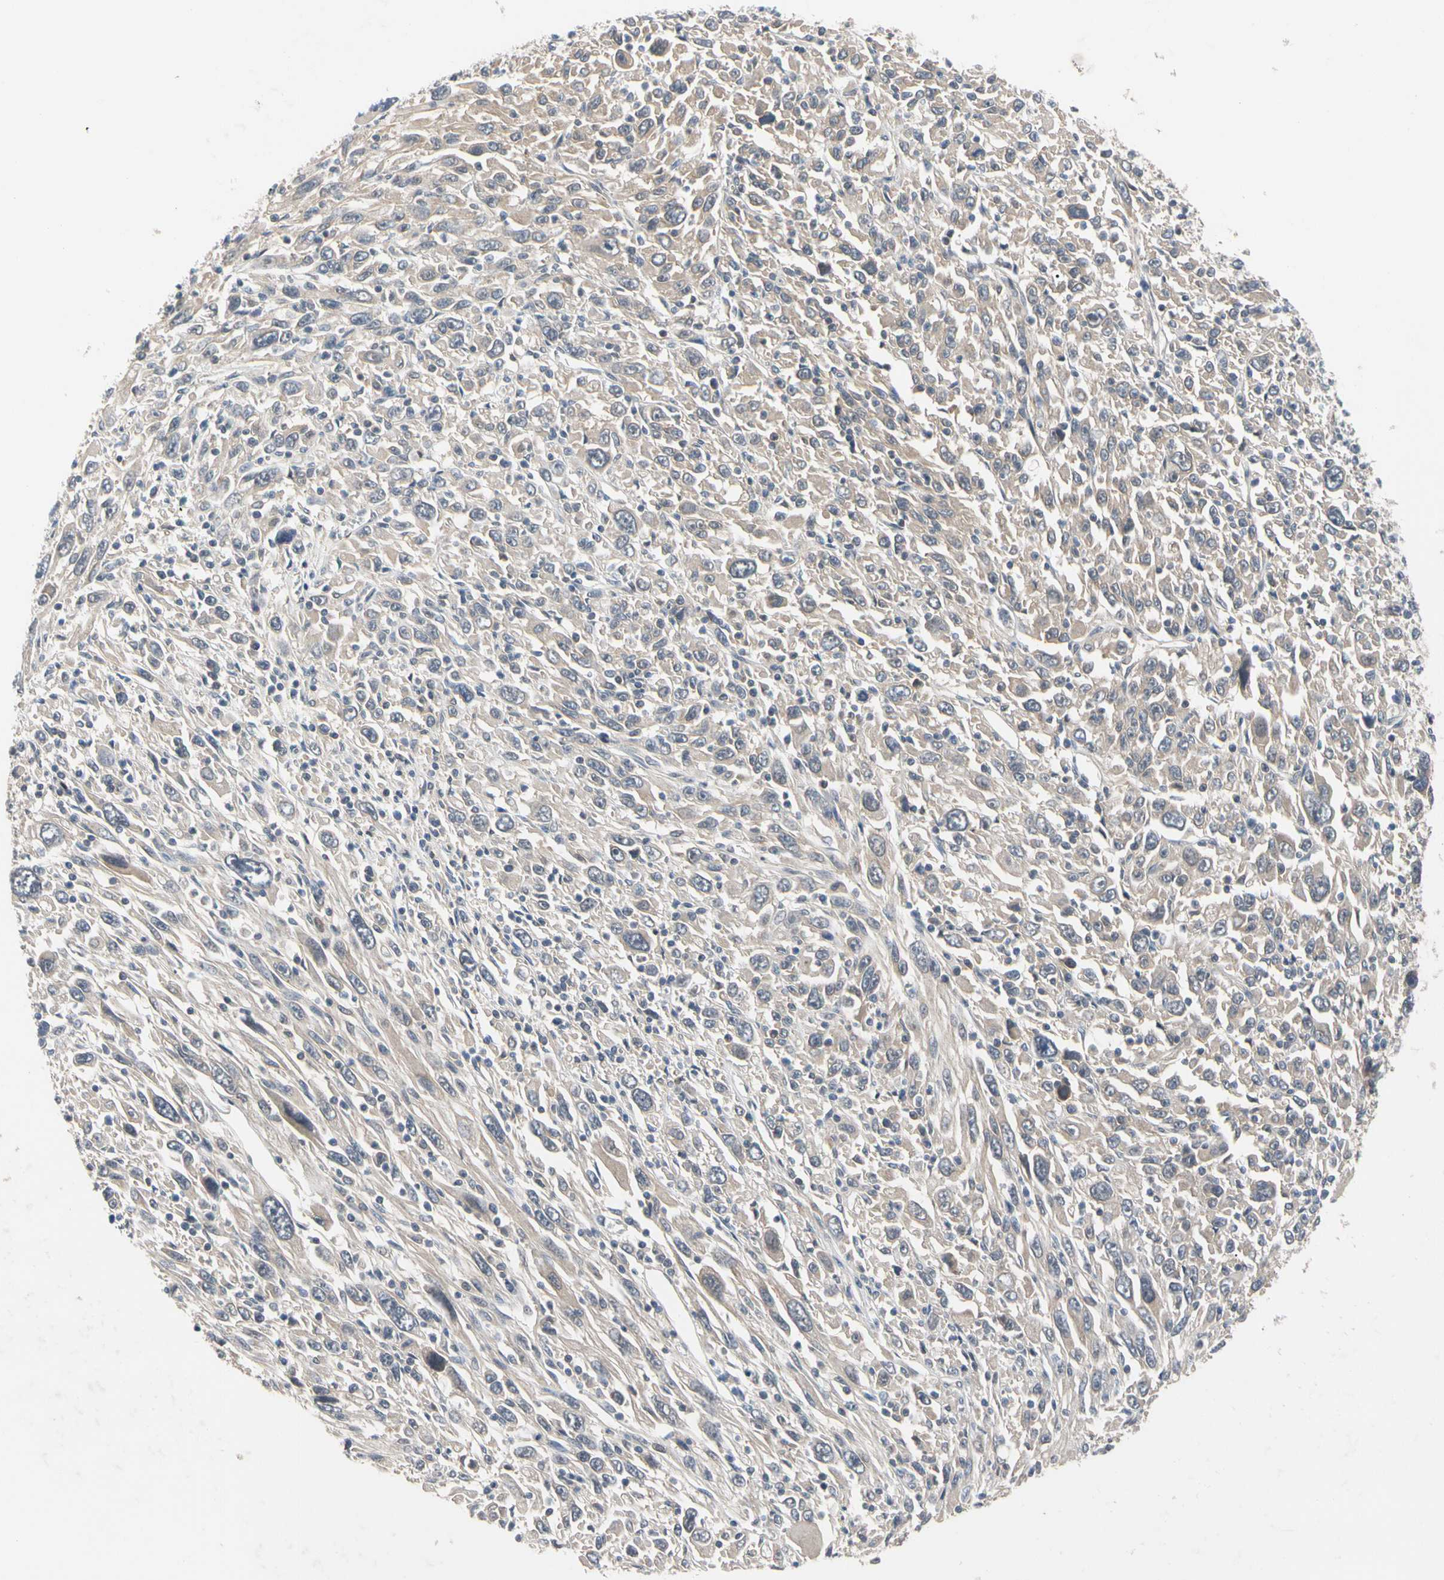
{"staining": {"intensity": "weak", "quantity": ">75%", "location": "cytoplasmic/membranous"}, "tissue": "melanoma", "cell_type": "Tumor cells", "image_type": "cancer", "snomed": [{"axis": "morphology", "description": "Malignant melanoma, Metastatic site"}, {"axis": "topography", "description": "Skin"}], "caption": "This is an image of immunohistochemistry staining of melanoma, which shows weak staining in the cytoplasmic/membranous of tumor cells.", "gene": "DPP8", "patient": {"sex": "female", "age": 56}}